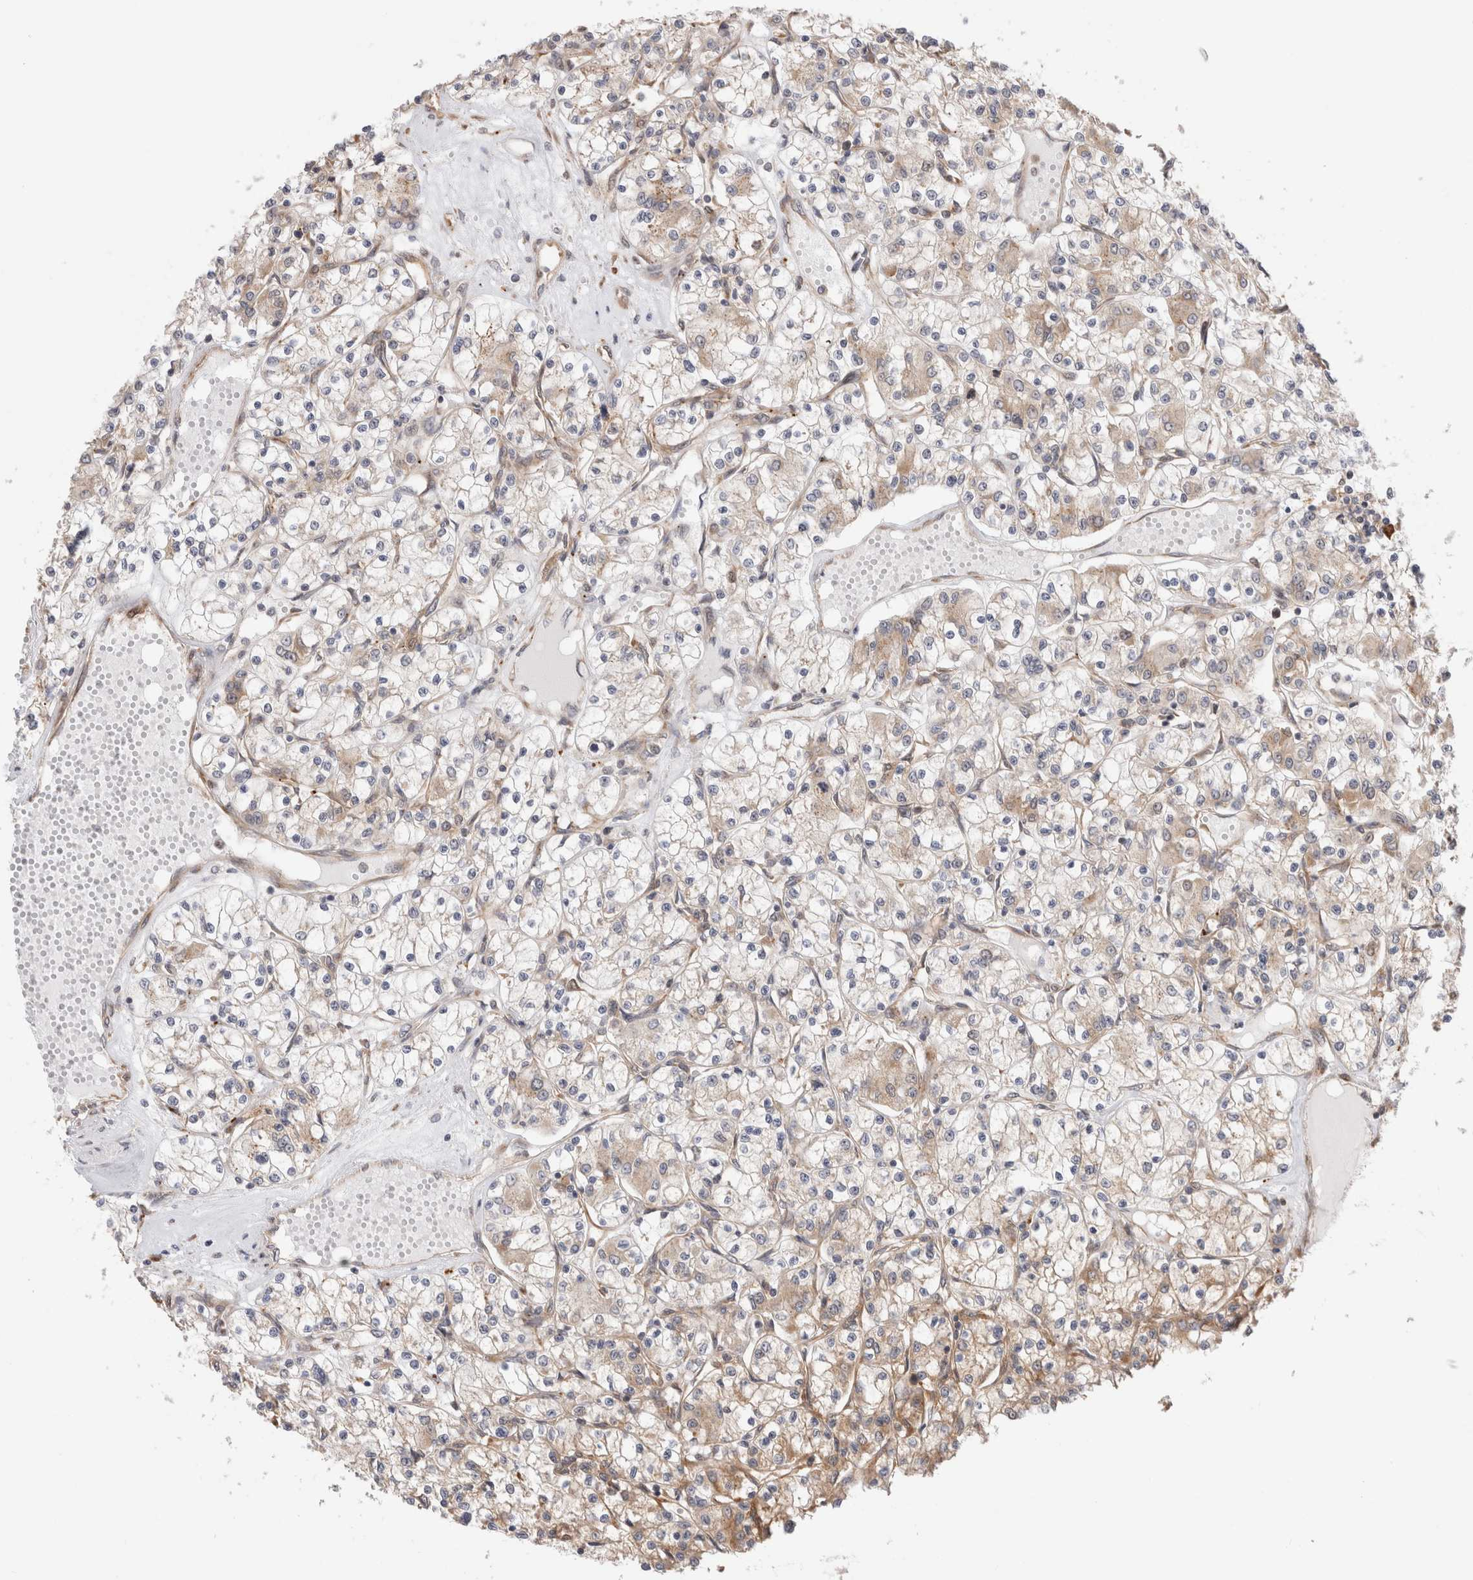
{"staining": {"intensity": "weak", "quantity": "25%-75%", "location": "cytoplasmic/membranous"}, "tissue": "renal cancer", "cell_type": "Tumor cells", "image_type": "cancer", "snomed": [{"axis": "morphology", "description": "Adenocarcinoma, NOS"}, {"axis": "topography", "description": "Kidney"}], "caption": "Tumor cells demonstrate low levels of weak cytoplasmic/membranous positivity in approximately 25%-75% of cells in human renal adenocarcinoma. (Stains: DAB in brown, nuclei in blue, Microscopy: brightfield microscopy at high magnification).", "gene": "ACTL9", "patient": {"sex": "female", "age": 59}}